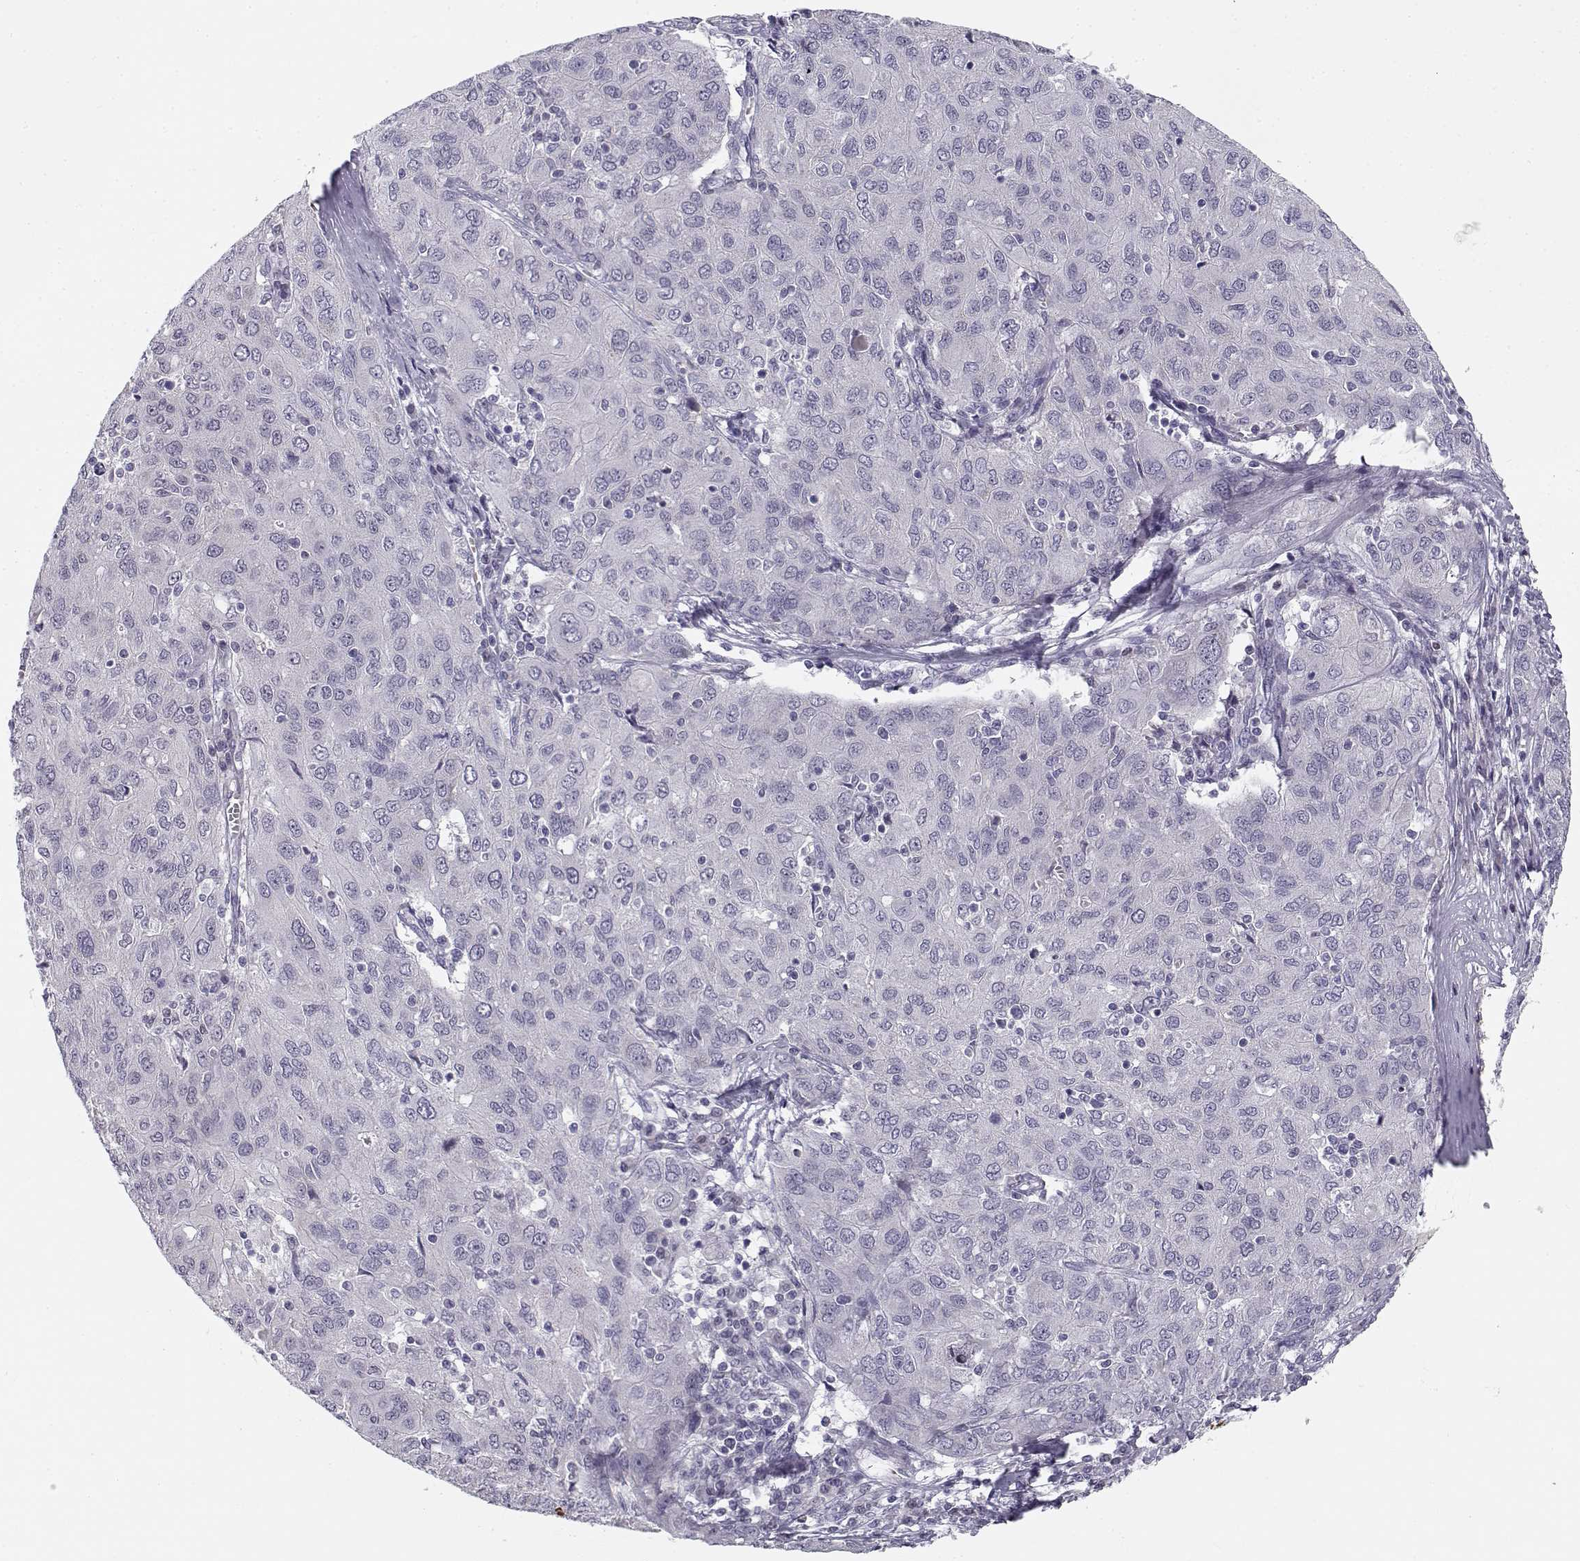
{"staining": {"intensity": "negative", "quantity": "none", "location": "none"}, "tissue": "ovarian cancer", "cell_type": "Tumor cells", "image_type": "cancer", "snomed": [{"axis": "morphology", "description": "Carcinoma, endometroid"}, {"axis": "topography", "description": "Ovary"}], "caption": "There is no significant expression in tumor cells of ovarian cancer.", "gene": "DDX25", "patient": {"sex": "female", "age": 50}}